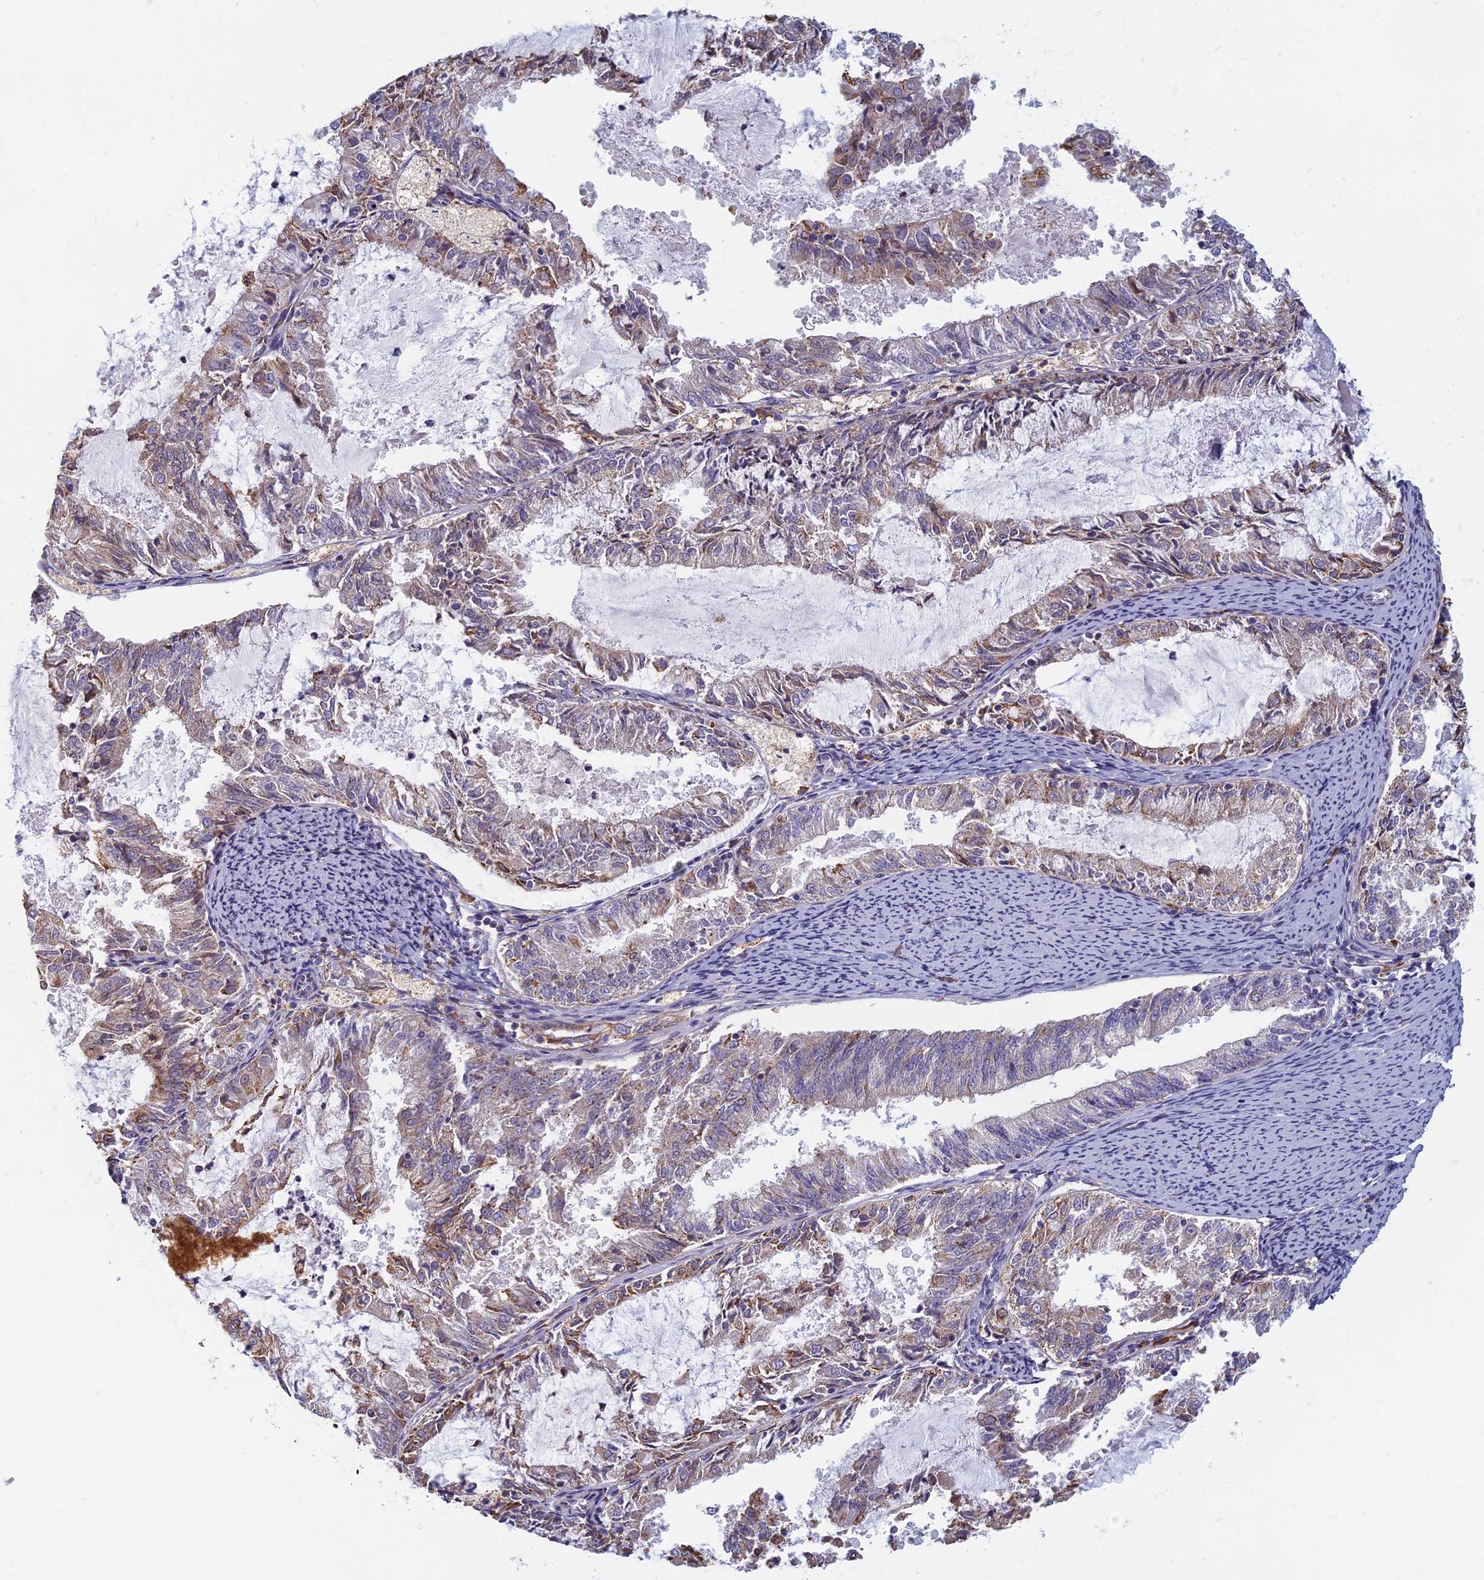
{"staining": {"intensity": "weak", "quantity": "25%-75%", "location": "cytoplasmic/membranous"}, "tissue": "endometrial cancer", "cell_type": "Tumor cells", "image_type": "cancer", "snomed": [{"axis": "morphology", "description": "Adenocarcinoma, NOS"}, {"axis": "topography", "description": "Endometrium"}], "caption": "A high-resolution micrograph shows IHC staining of endometrial cancer (adenocarcinoma), which exhibits weak cytoplasmic/membranous staining in about 25%-75% of tumor cells. (DAB (3,3'-diaminobenzidine) IHC, brown staining for protein, blue staining for nuclei).", "gene": "DDX51", "patient": {"sex": "female", "age": 57}}